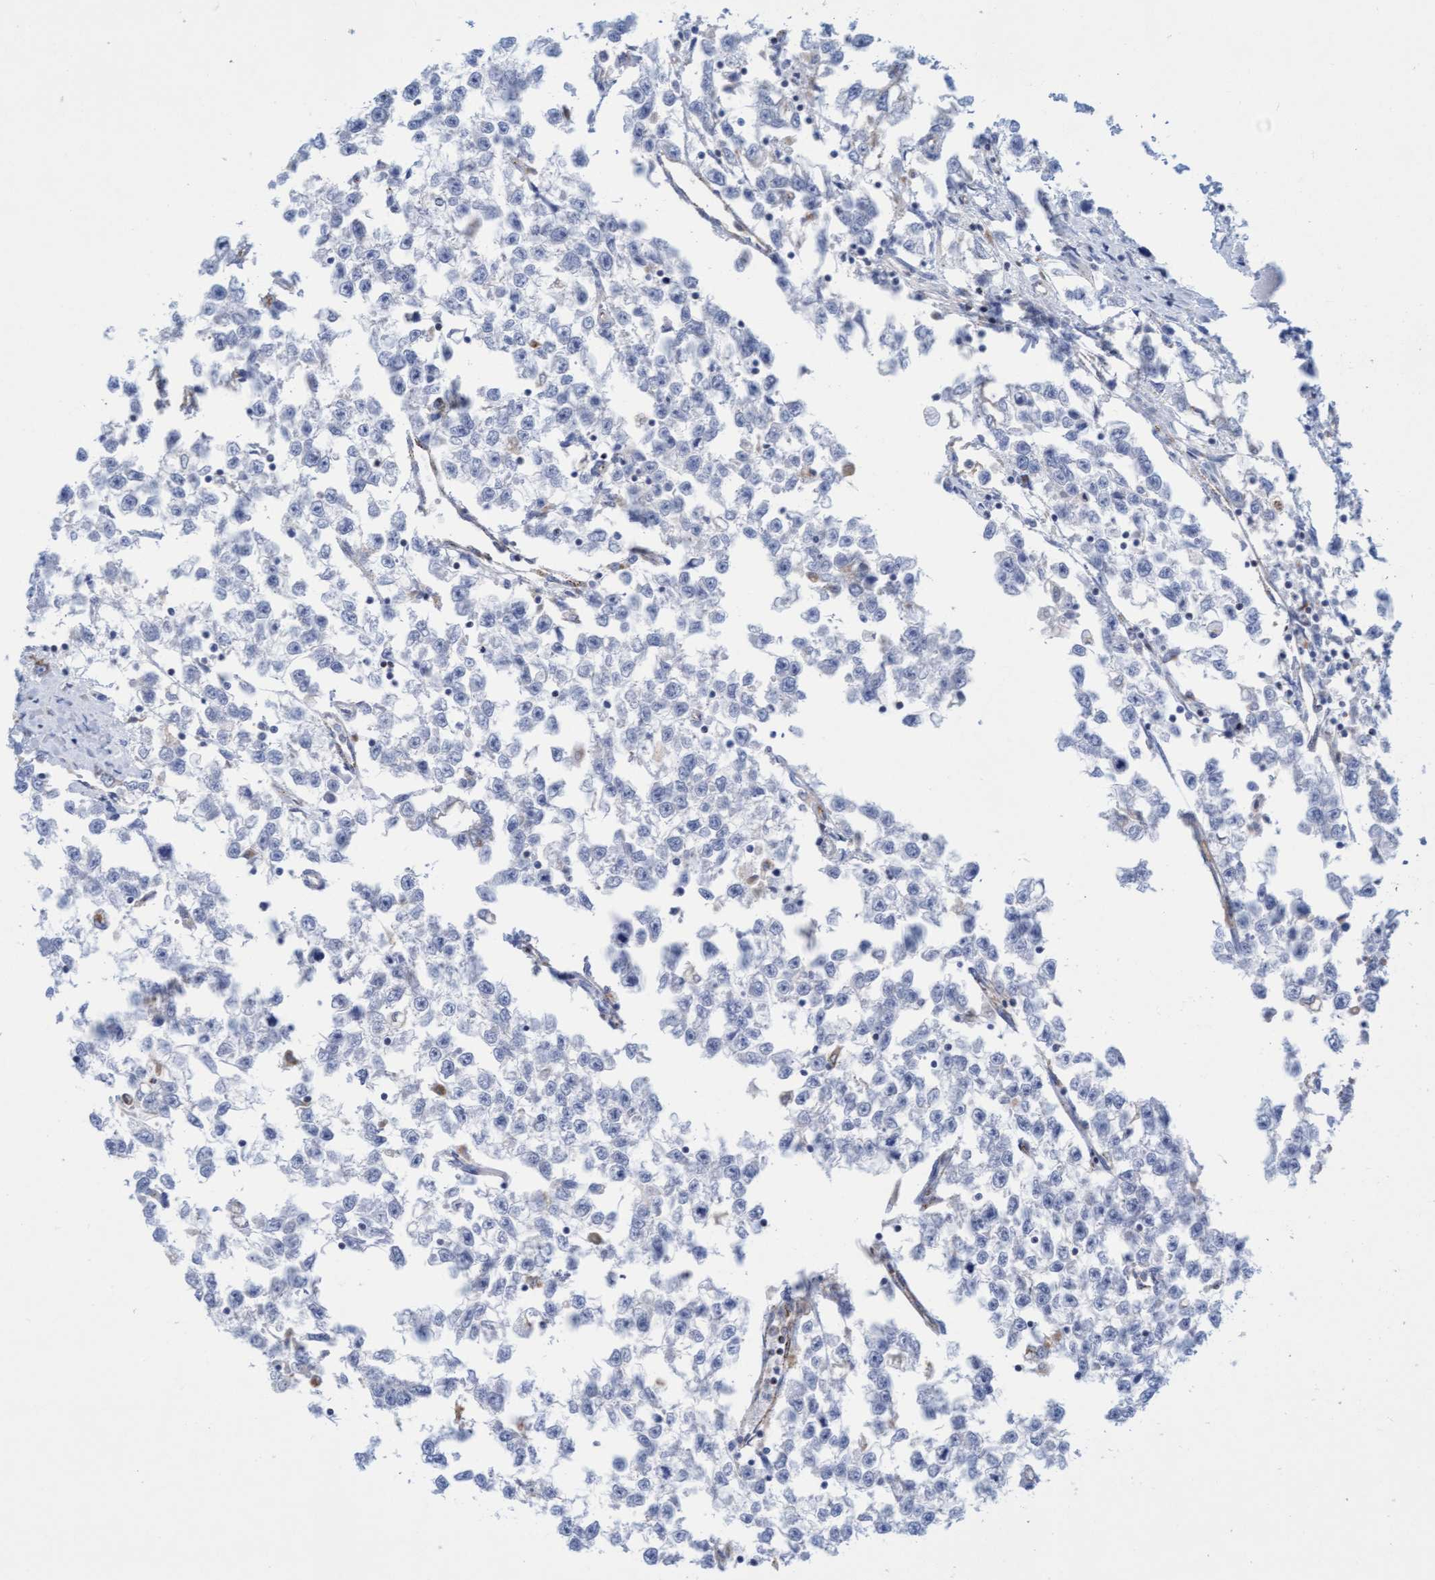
{"staining": {"intensity": "negative", "quantity": "none", "location": "none"}, "tissue": "testis cancer", "cell_type": "Tumor cells", "image_type": "cancer", "snomed": [{"axis": "morphology", "description": "Seminoma, NOS"}, {"axis": "morphology", "description": "Carcinoma, Embryonal, NOS"}, {"axis": "topography", "description": "Testis"}], "caption": "Tumor cells are negative for brown protein staining in embryonal carcinoma (testis). (DAB immunohistochemistry visualized using brightfield microscopy, high magnification).", "gene": "SGSH", "patient": {"sex": "male", "age": 51}}